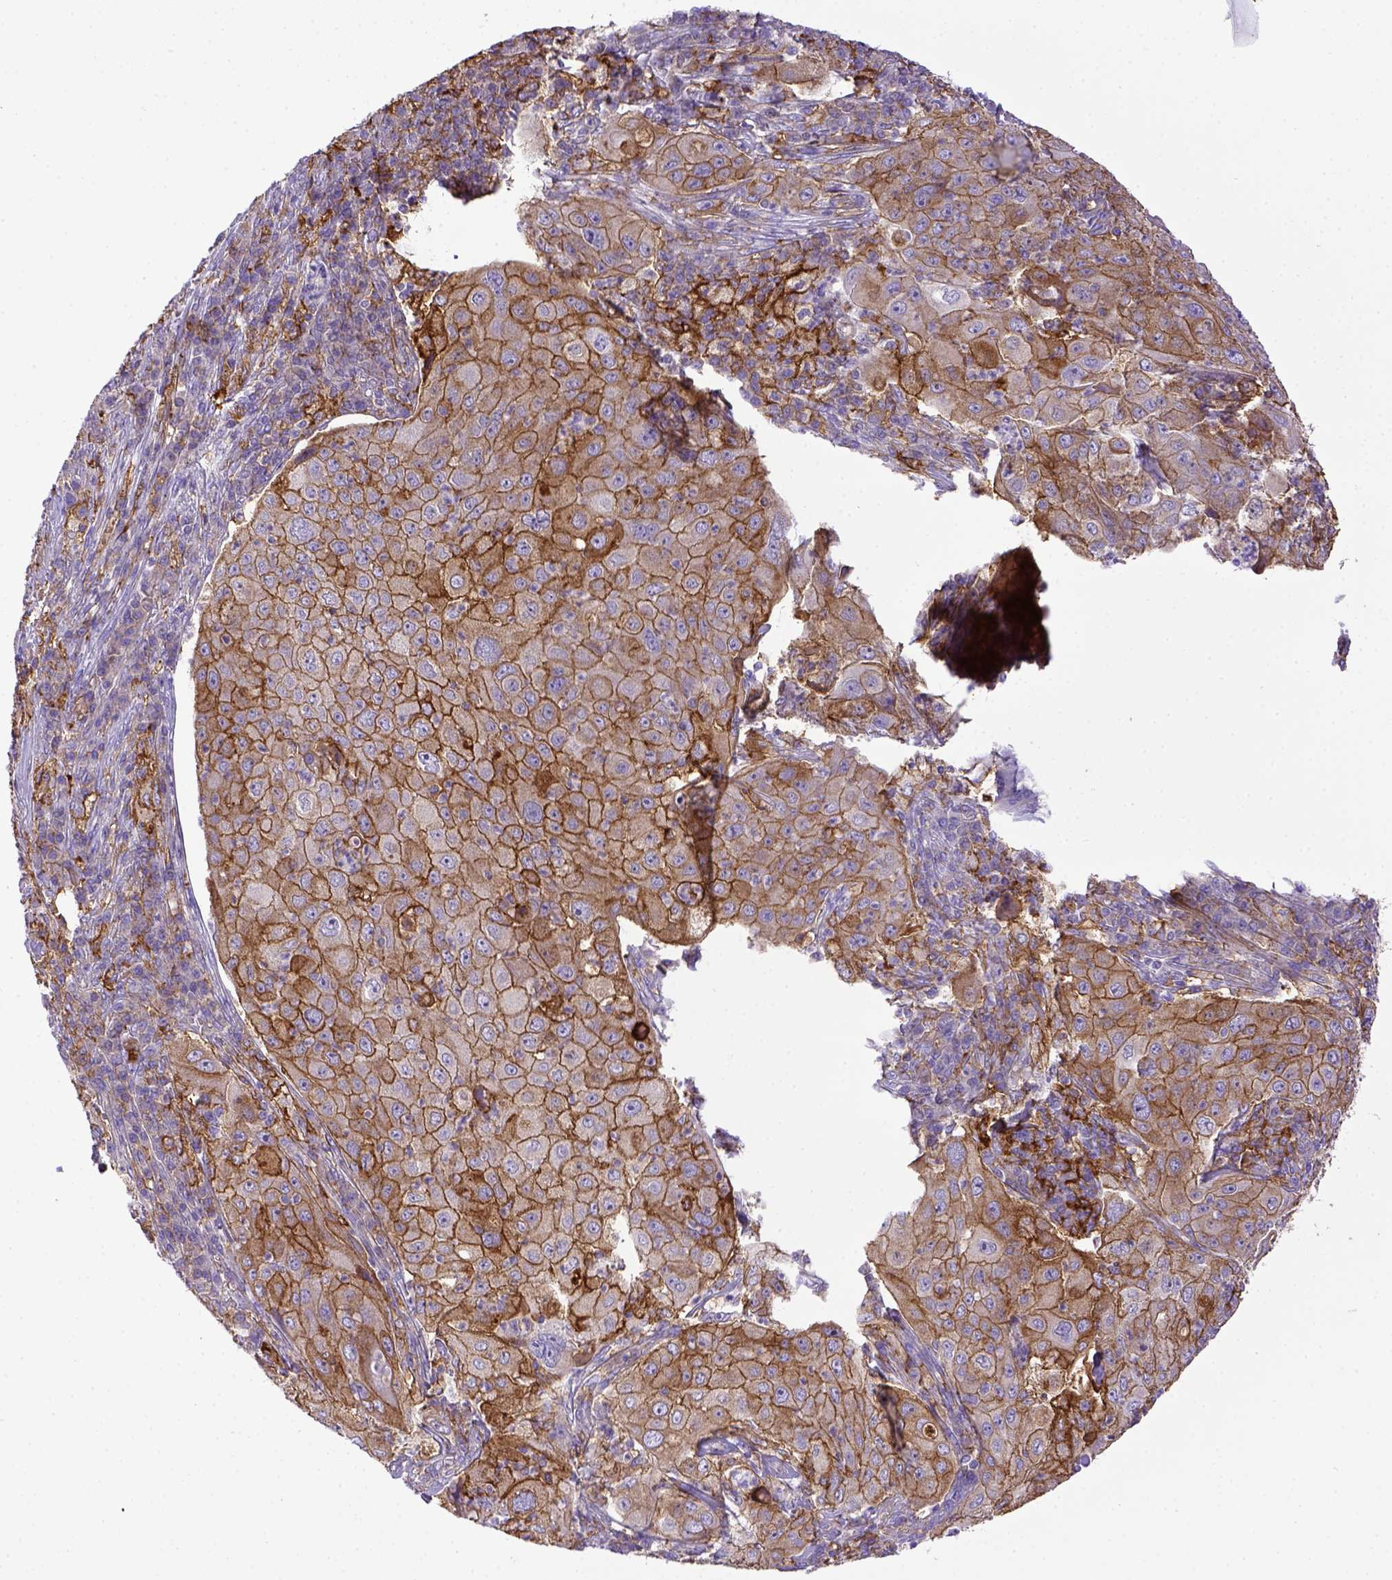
{"staining": {"intensity": "moderate", "quantity": ">75%", "location": "cytoplasmic/membranous"}, "tissue": "lung cancer", "cell_type": "Tumor cells", "image_type": "cancer", "snomed": [{"axis": "morphology", "description": "Squamous cell carcinoma, NOS"}, {"axis": "topography", "description": "Lung"}], "caption": "Protein expression by immunohistochemistry (IHC) shows moderate cytoplasmic/membranous staining in approximately >75% of tumor cells in lung squamous cell carcinoma.", "gene": "CD40", "patient": {"sex": "female", "age": 59}}